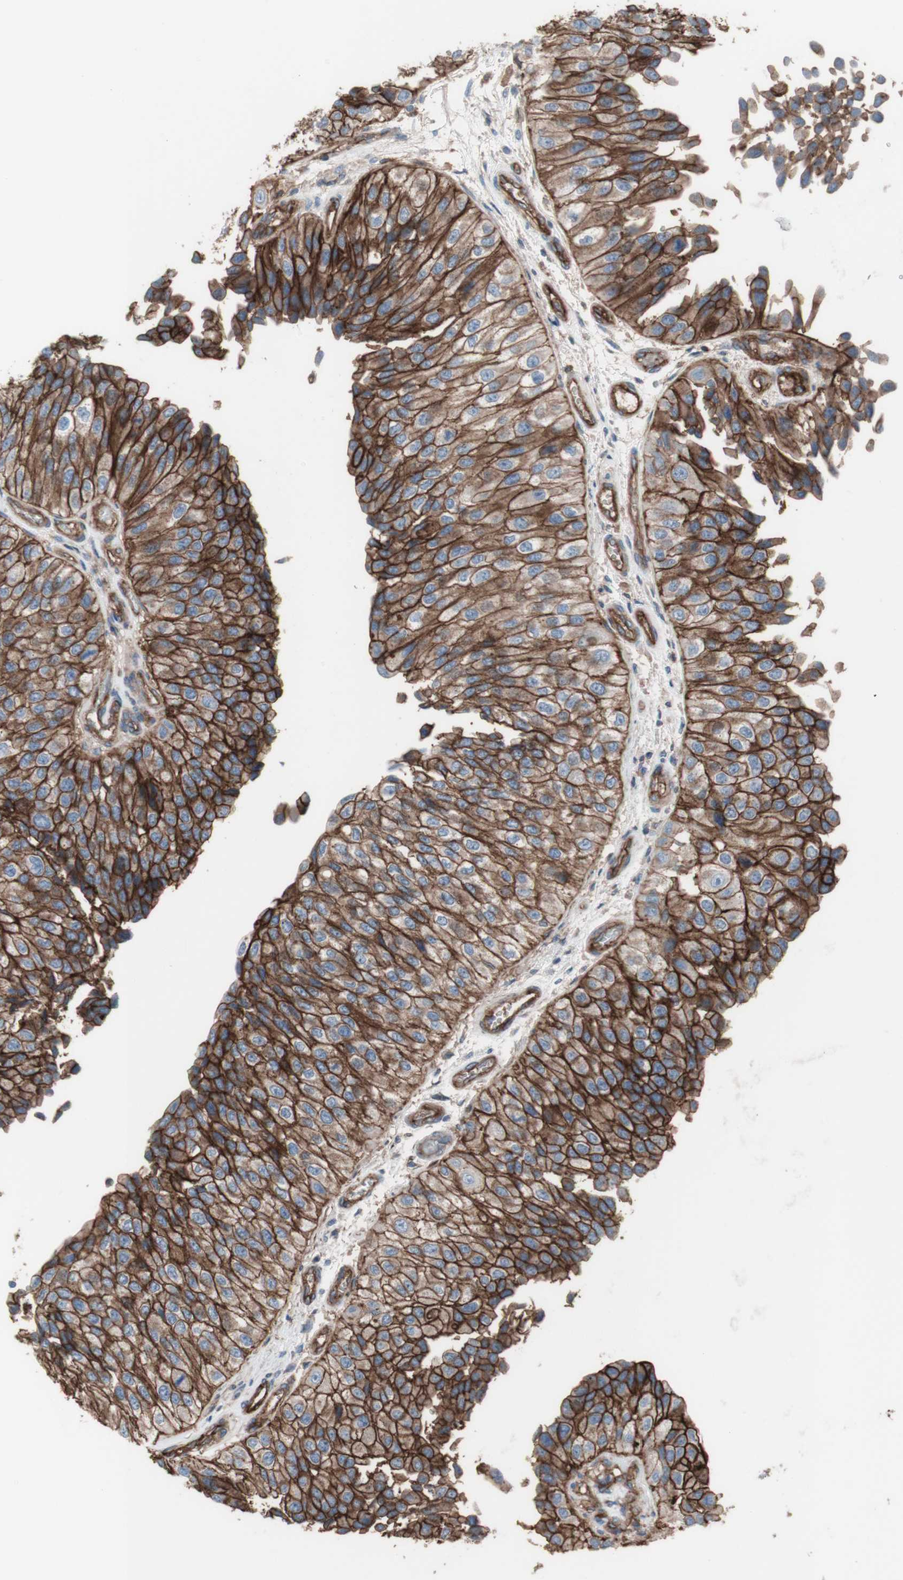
{"staining": {"intensity": "strong", "quantity": ">75%", "location": "cytoplasmic/membranous"}, "tissue": "urothelial cancer", "cell_type": "Tumor cells", "image_type": "cancer", "snomed": [{"axis": "morphology", "description": "Urothelial carcinoma, High grade"}, {"axis": "topography", "description": "Kidney"}, {"axis": "topography", "description": "Urinary bladder"}], "caption": "Protein expression analysis of high-grade urothelial carcinoma exhibits strong cytoplasmic/membranous expression in approximately >75% of tumor cells.", "gene": "CD46", "patient": {"sex": "male", "age": 77}}